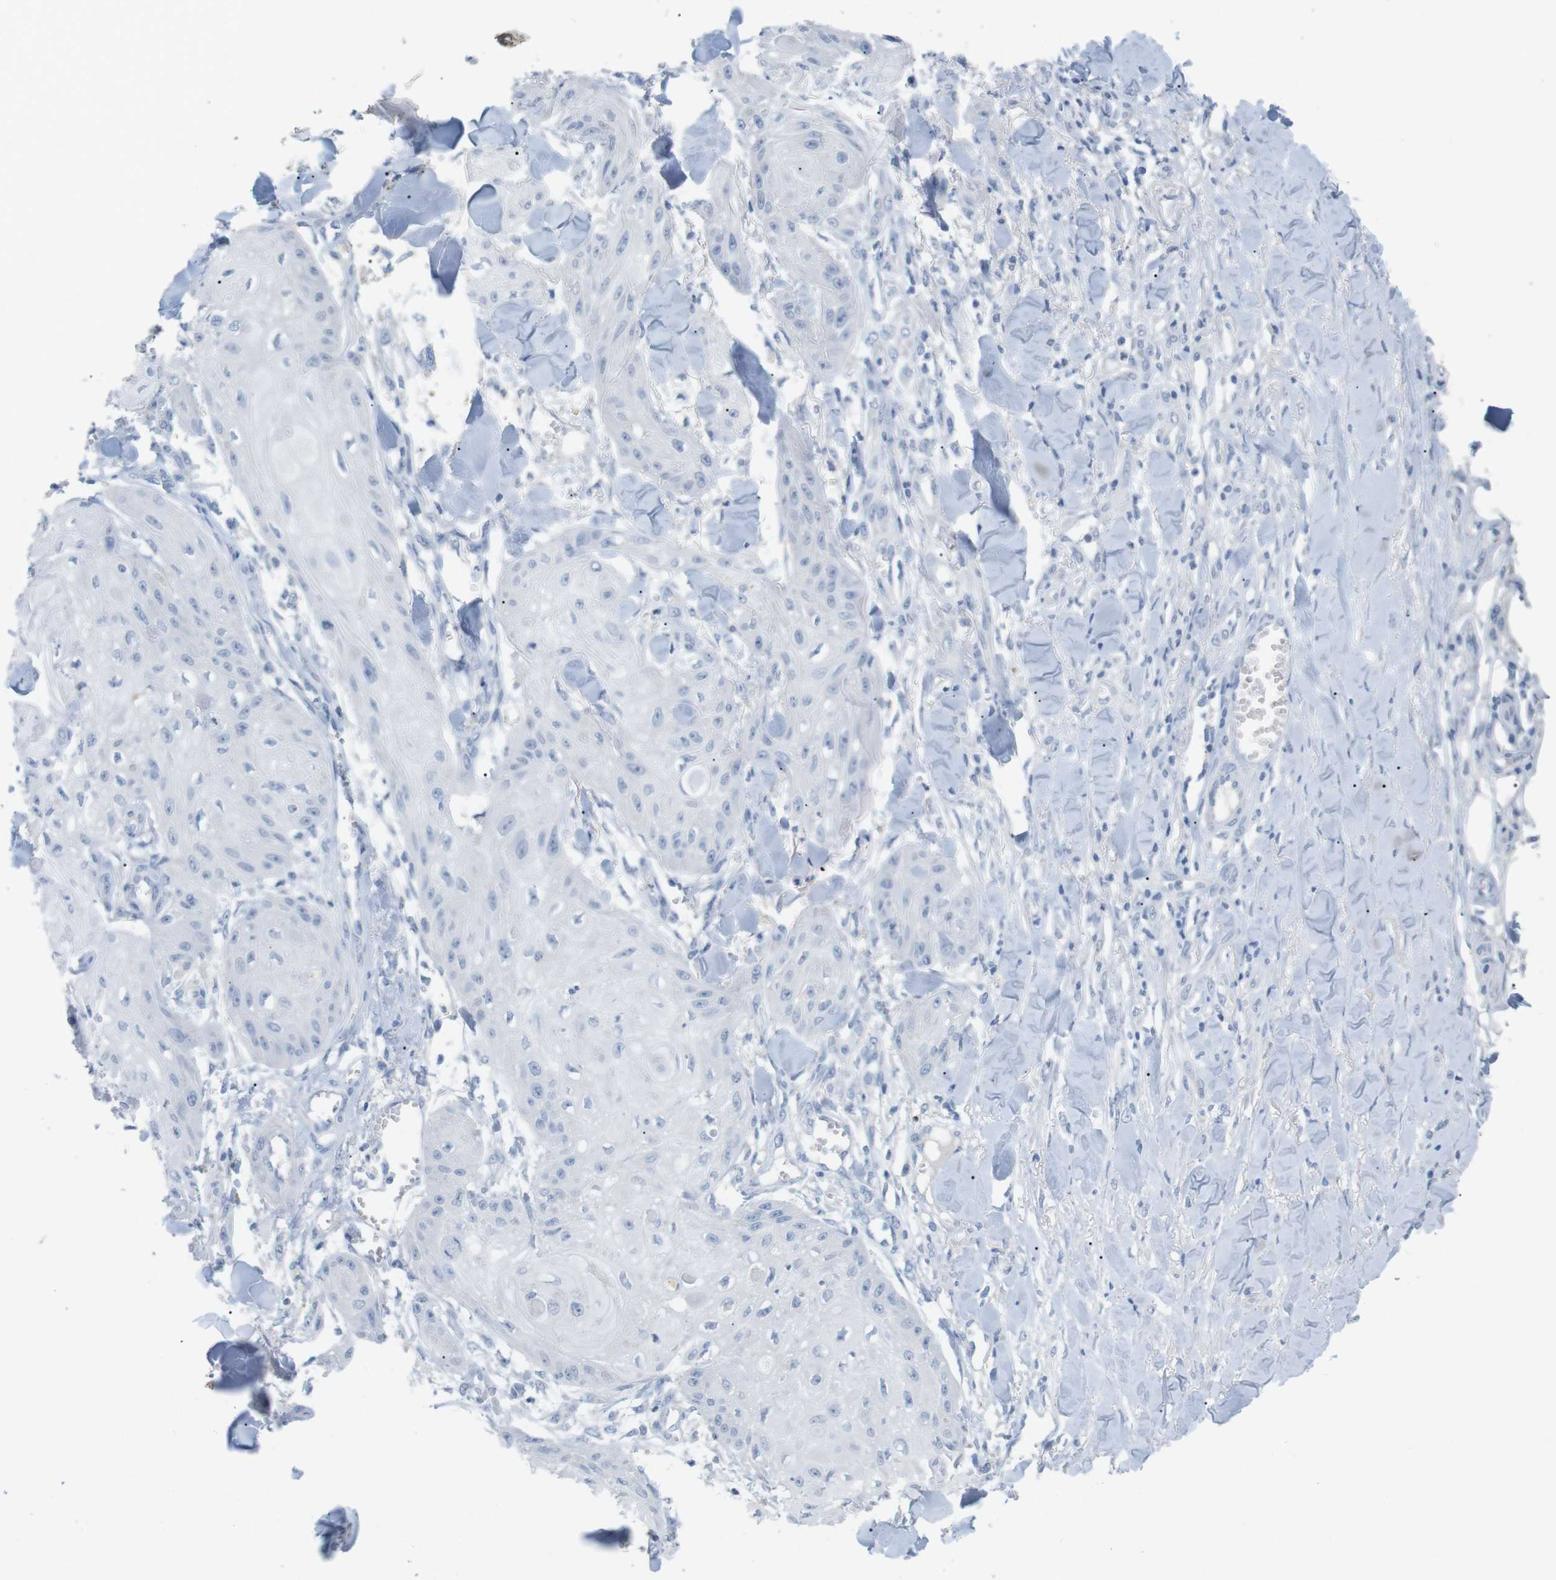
{"staining": {"intensity": "negative", "quantity": "none", "location": "none"}, "tissue": "skin cancer", "cell_type": "Tumor cells", "image_type": "cancer", "snomed": [{"axis": "morphology", "description": "Squamous cell carcinoma, NOS"}, {"axis": "topography", "description": "Skin"}], "caption": "Tumor cells are negative for protein expression in human skin squamous cell carcinoma.", "gene": "HBG2", "patient": {"sex": "male", "age": 74}}